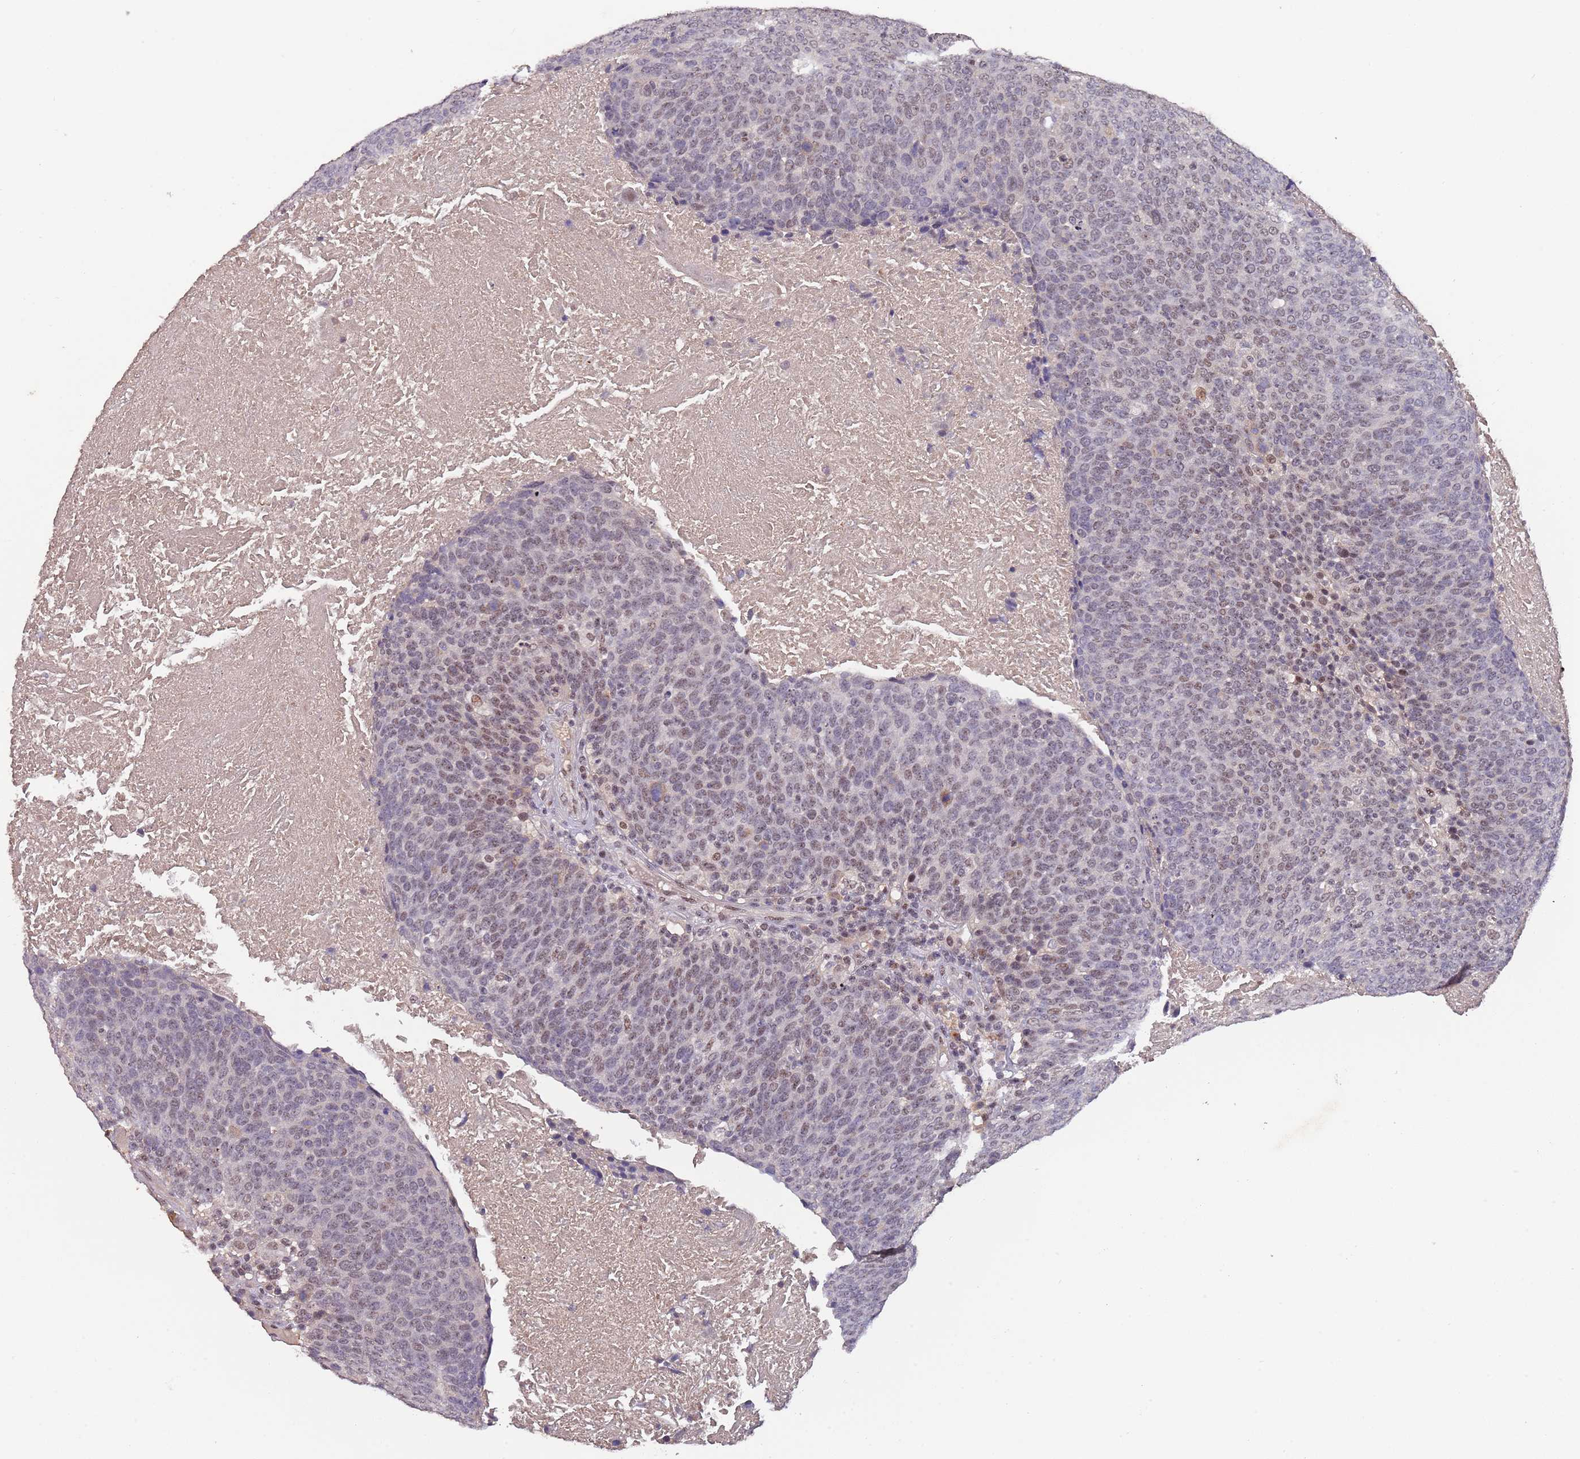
{"staining": {"intensity": "moderate", "quantity": "25%-75%", "location": "nuclear"}, "tissue": "head and neck cancer", "cell_type": "Tumor cells", "image_type": "cancer", "snomed": [{"axis": "morphology", "description": "Squamous cell carcinoma, NOS"}, {"axis": "morphology", "description": "Squamous cell carcinoma, metastatic, NOS"}, {"axis": "topography", "description": "Lymph node"}, {"axis": "topography", "description": "Head-Neck"}], "caption": "Human squamous cell carcinoma (head and neck) stained with a protein marker shows moderate staining in tumor cells.", "gene": "CIZ1", "patient": {"sex": "male", "age": 62}}